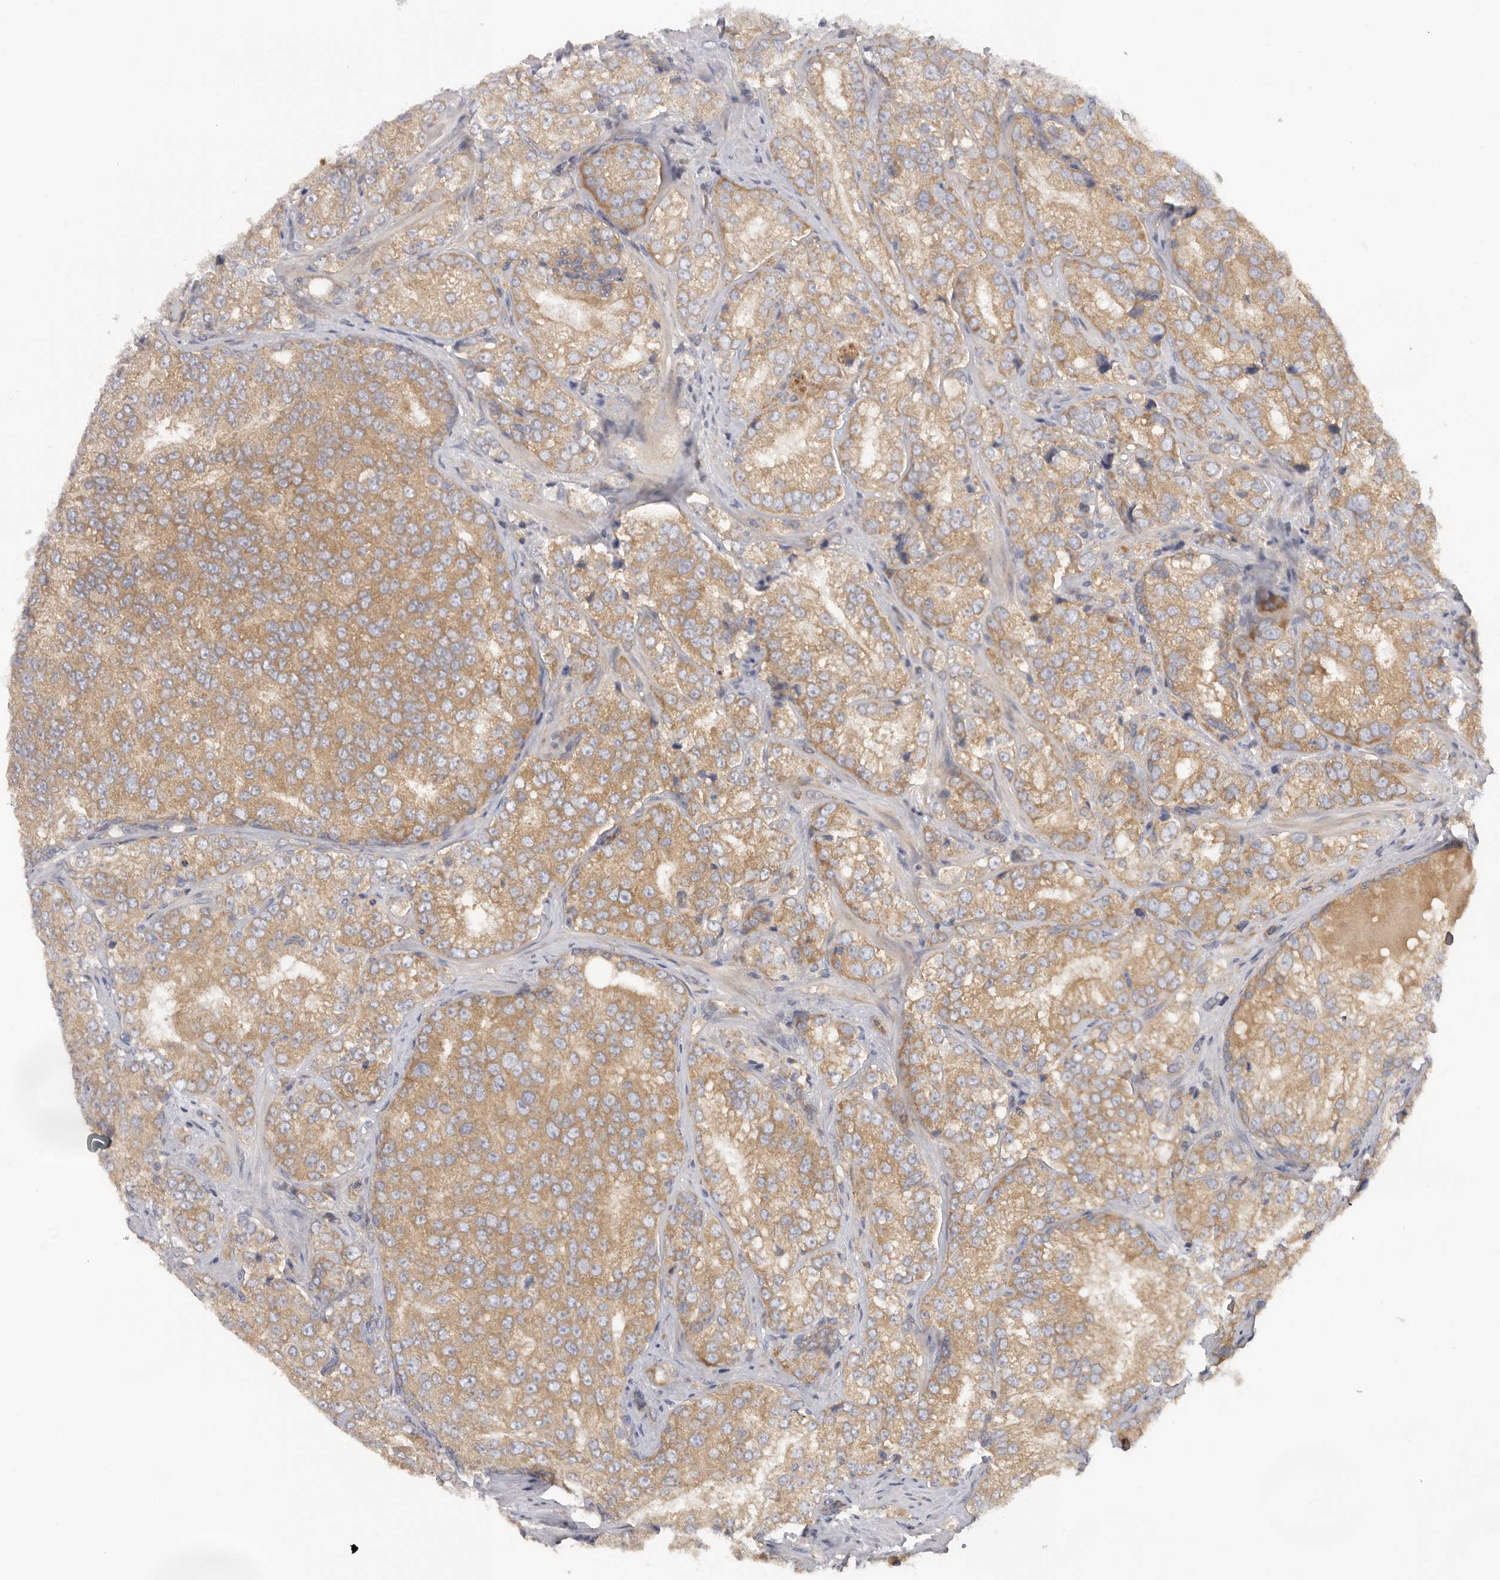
{"staining": {"intensity": "moderate", "quantity": ">75%", "location": "cytoplasmic/membranous"}, "tissue": "prostate cancer", "cell_type": "Tumor cells", "image_type": "cancer", "snomed": [{"axis": "morphology", "description": "Adenocarcinoma, High grade"}, {"axis": "topography", "description": "Prostate"}], "caption": "Human adenocarcinoma (high-grade) (prostate) stained with a brown dye shows moderate cytoplasmic/membranous positive expression in about >75% of tumor cells.", "gene": "PPP1R42", "patient": {"sex": "male", "age": 58}}